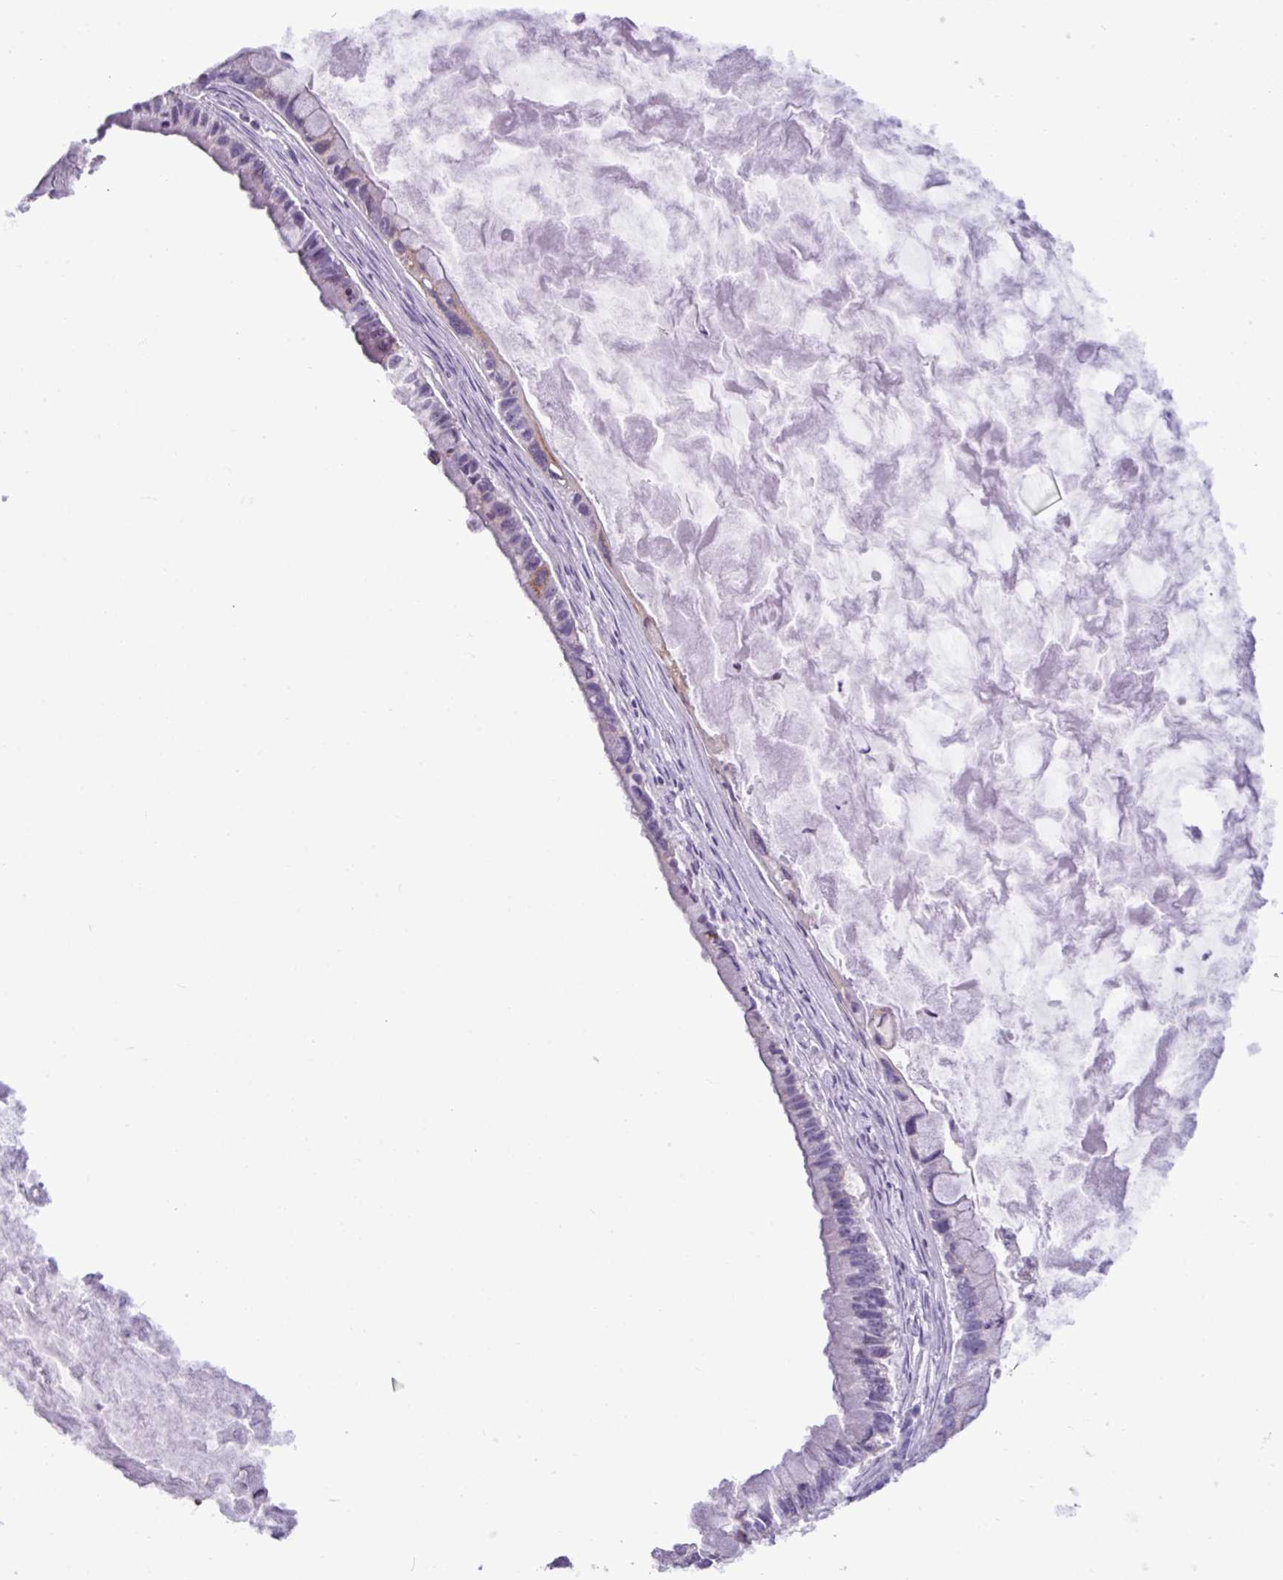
{"staining": {"intensity": "negative", "quantity": "none", "location": "none"}, "tissue": "ovarian cancer", "cell_type": "Tumor cells", "image_type": "cancer", "snomed": [{"axis": "morphology", "description": "Cystadenocarcinoma, mucinous, NOS"}, {"axis": "topography", "description": "Ovary"}], "caption": "Ovarian mucinous cystadenocarcinoma stained for a protein using immunohistochemistry displays no positivity tumor cells.", "gene": "RGS21", "patient": {"sex": "female", "age": 63}}